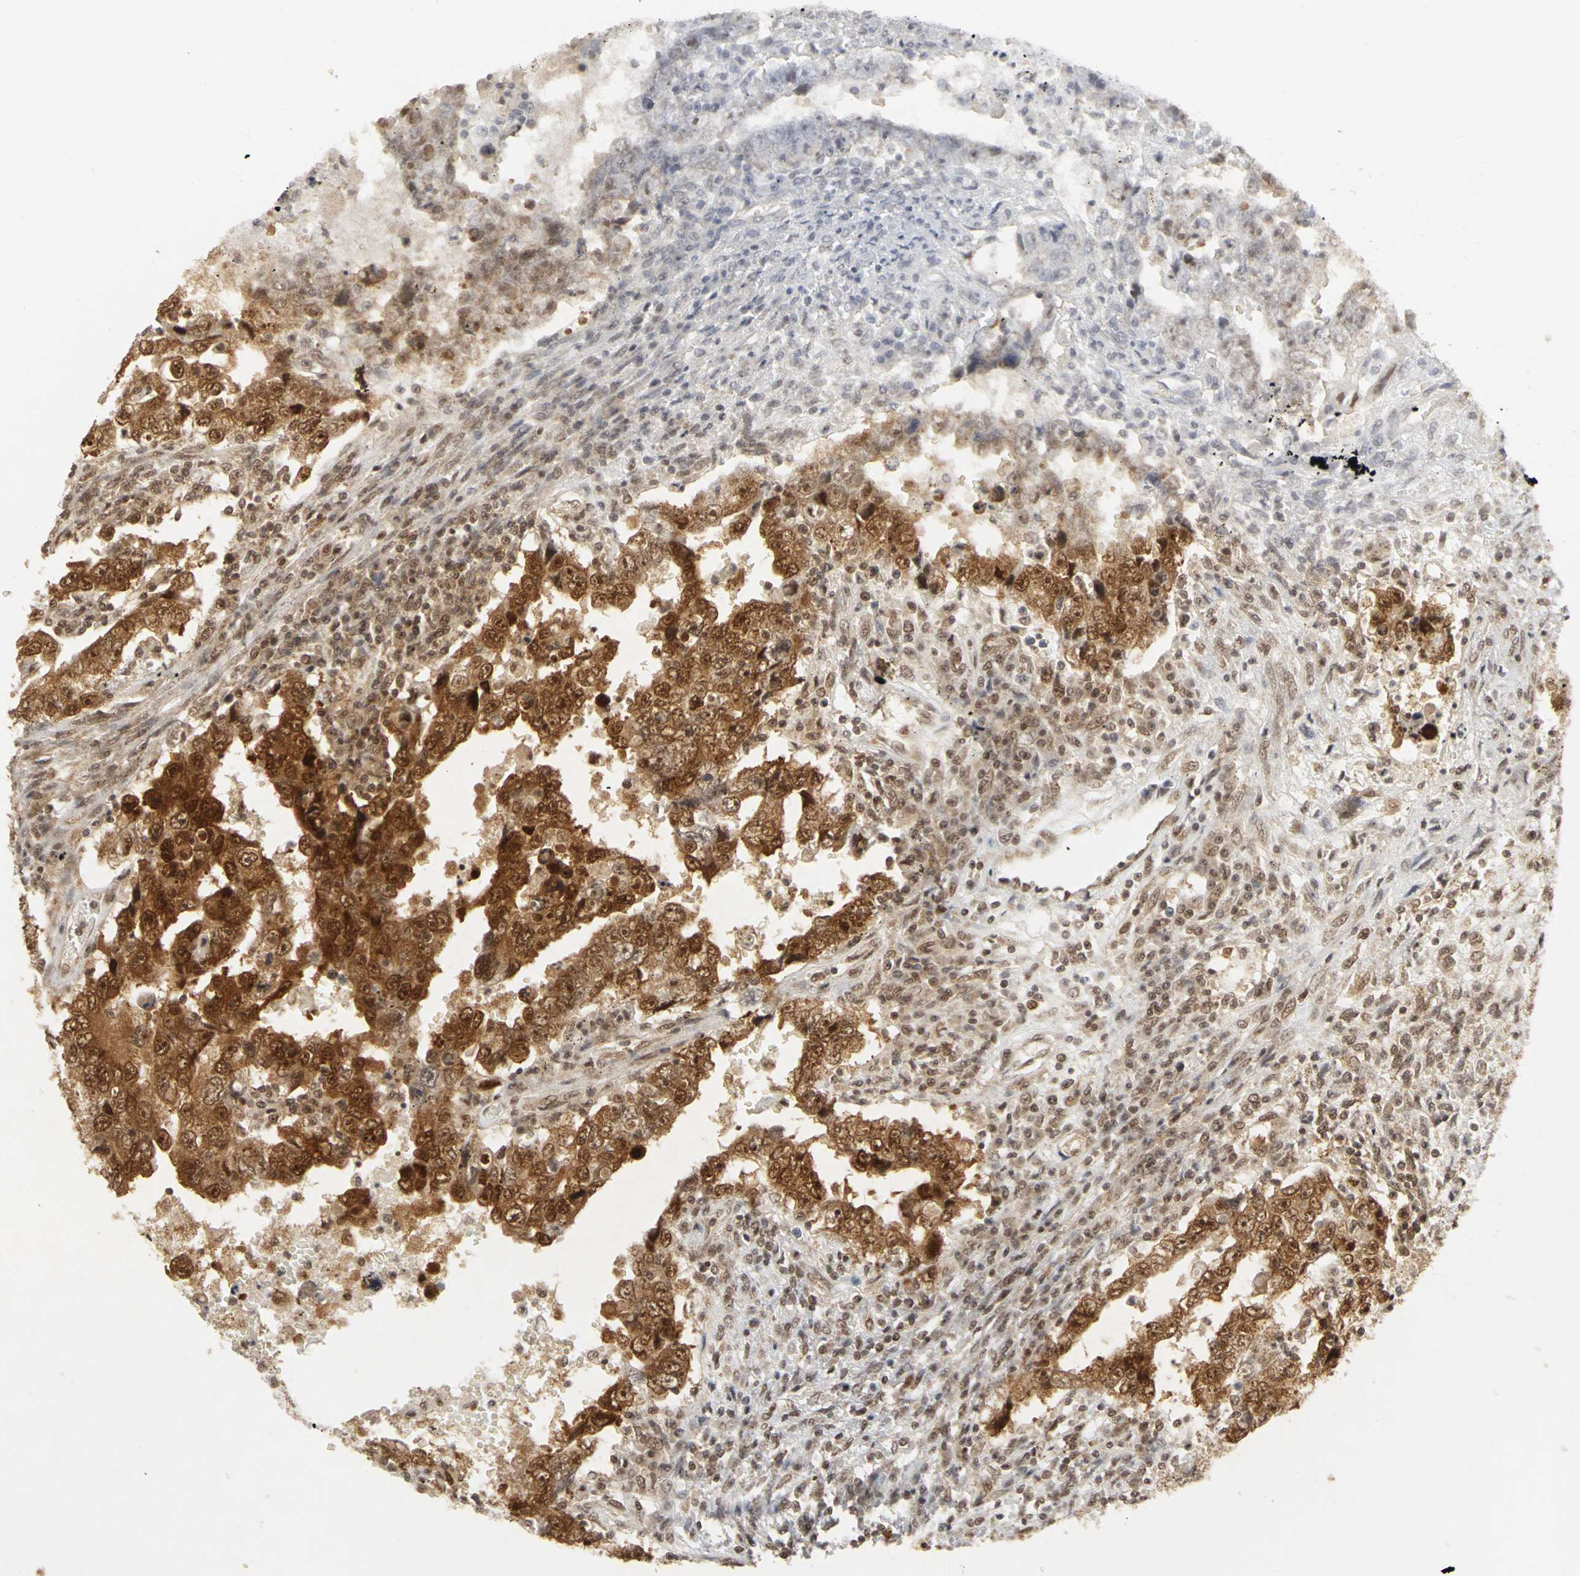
{"staining": {"intensity": "strong", "quantity": ">75%", "location": "cytoplasmic/membranous,nuclear"}, "tissue": "testis cancer", "cell_type": "Tumor cells", "image_type": "cancer", "snomed": [{"axis": "morphology", "description": "Carcinoma, Embryonal, NOS"}, {"axis": "topography", "description": "Testis"}], "caption": "A brown stain labels strong cytoplasmic/membranous and nuclear expression of a protein in human testis cancer (embryonal carcinoma) tumor cells.", "gene": "CSNK2B", "patient": {"sex": "male", "age": 26}}